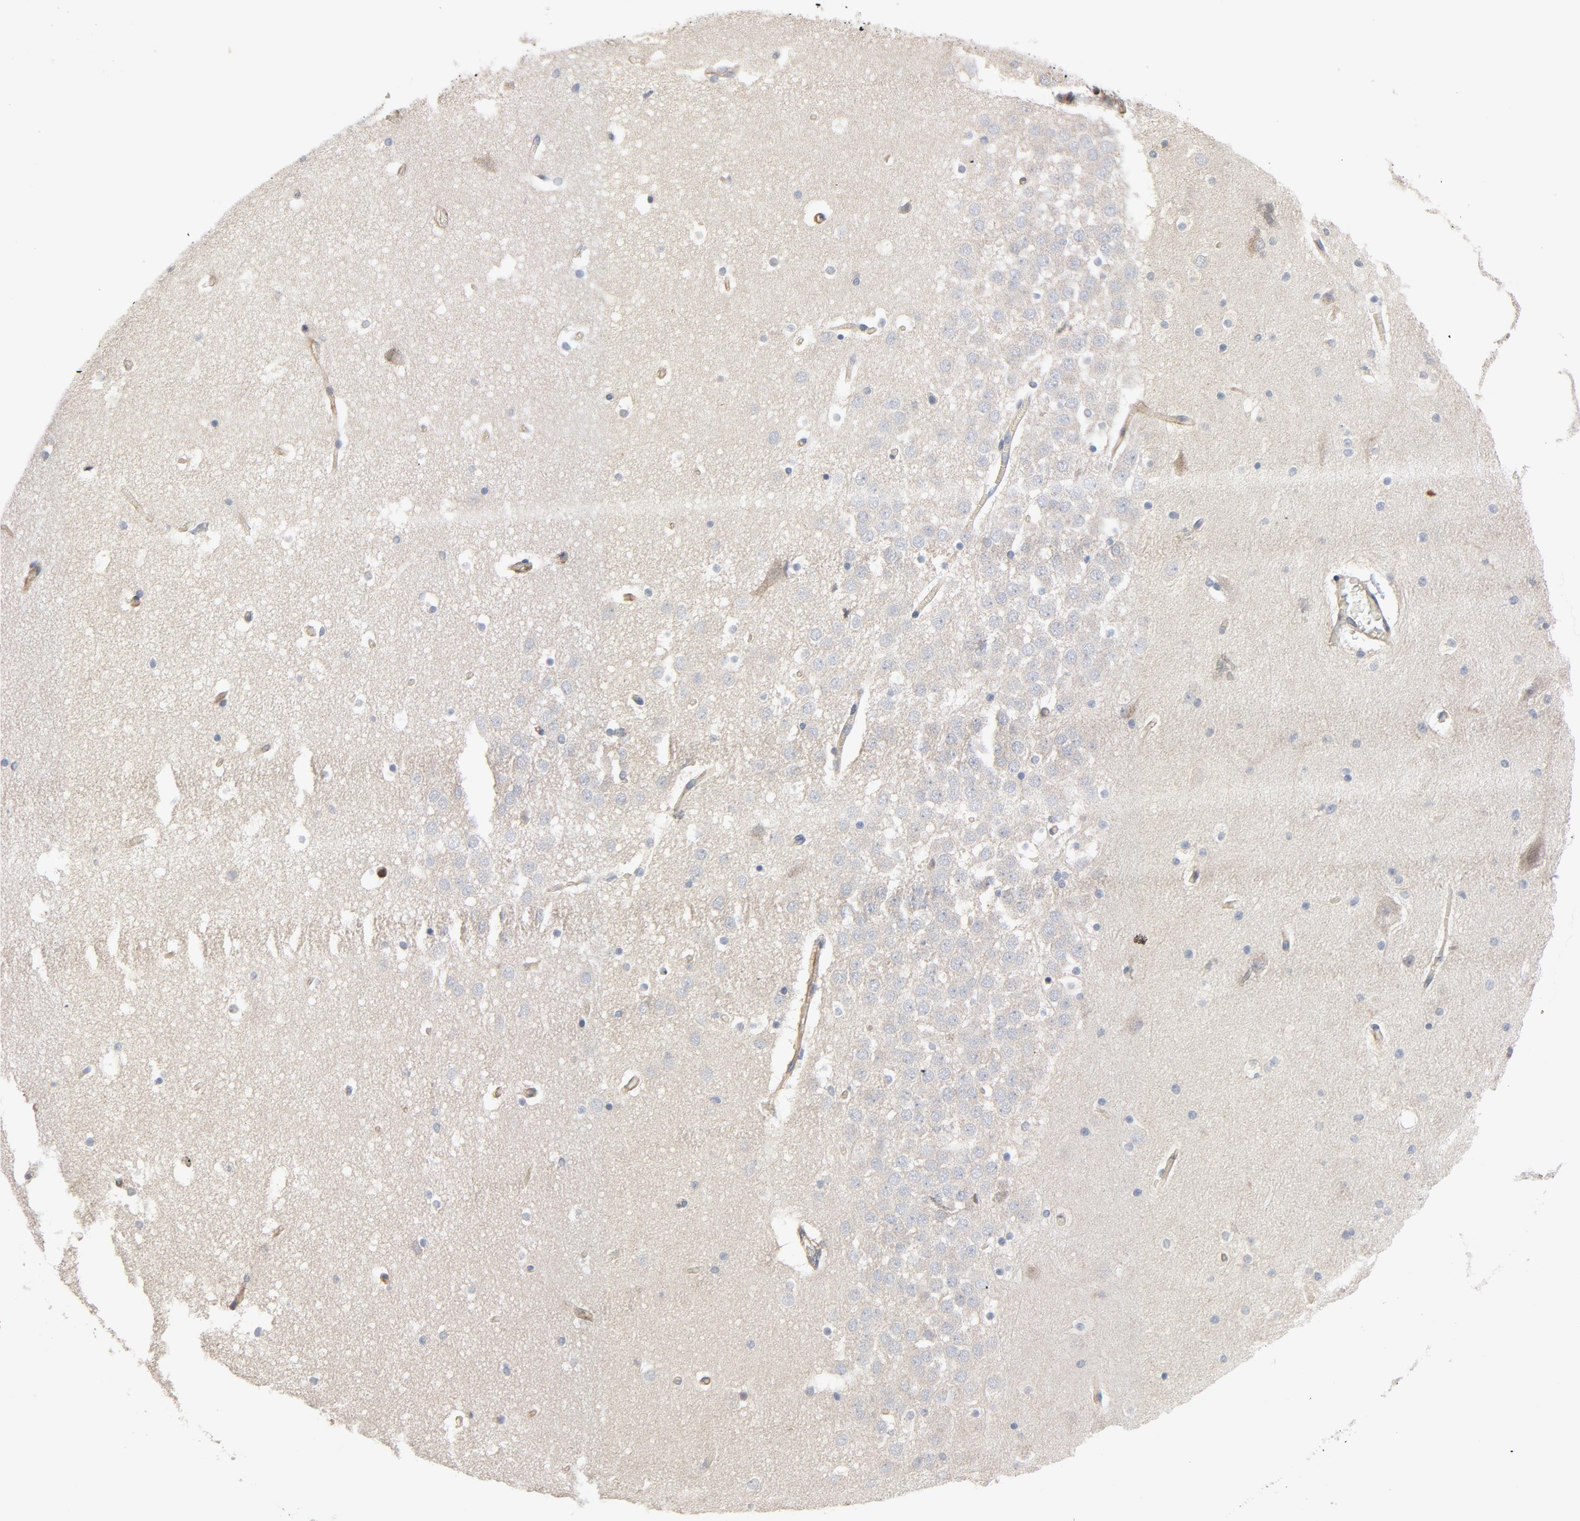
{"staining": {"intensity": "negative", "quantity": "none", "location": "none"}, "tissue": "hippocampus", "cell_type": "Glial cells", "image_type": "normal", "snomed": [{"axis": "morphology", "description": "Normal tissue, NOS"}, {"axis": "topography", "description": "Hippocampus"}], "caption": "DAB (3,3'-diaminobenzidine) immunohistochemical staining of benign human hippocampus displays no significant expression in glial cells.", "gene": "TRIOBP", "patient": {"sex": "male", "age": 45}}